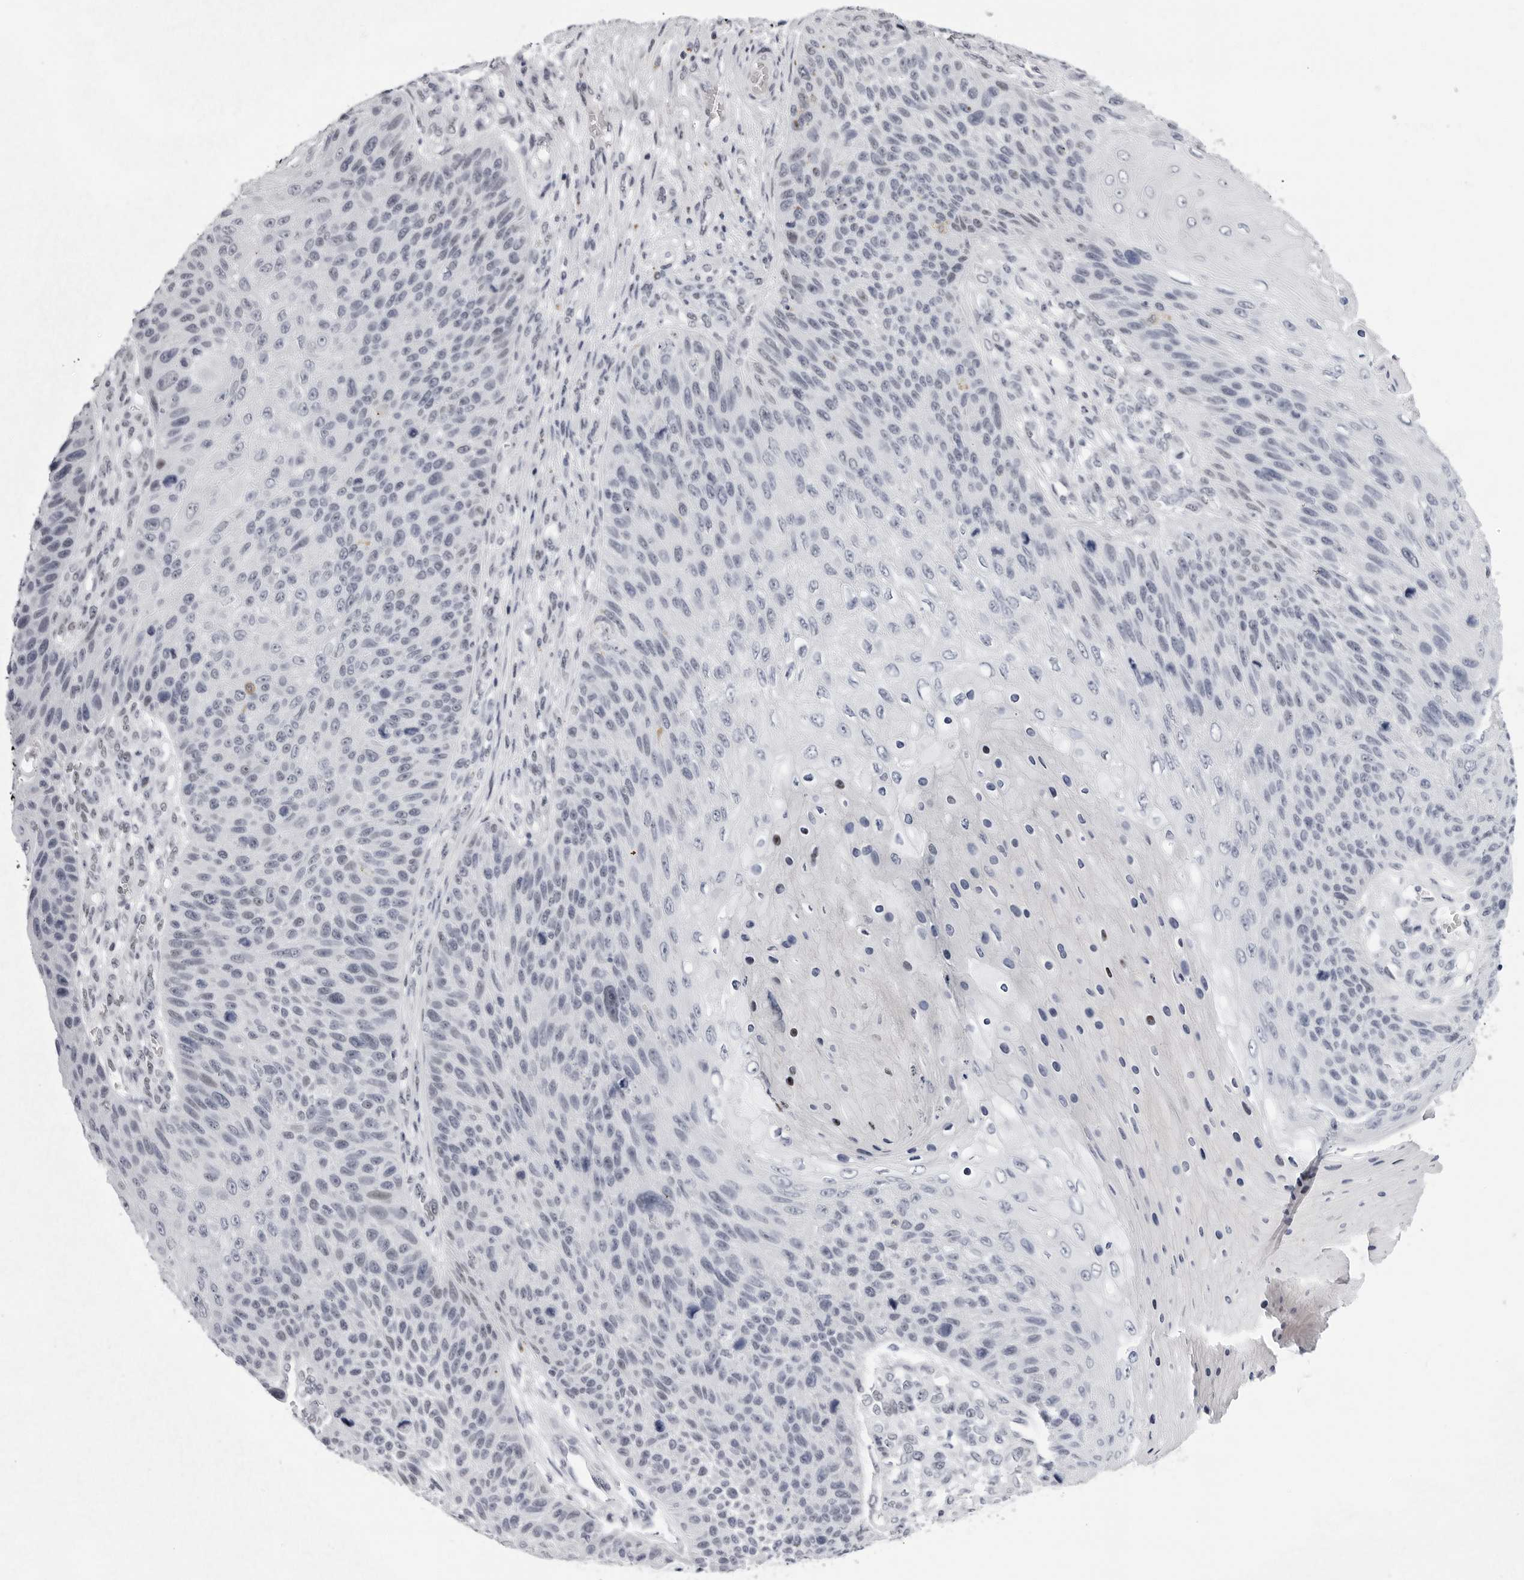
{"staining": {"intensity": "negative", "quantity": "none", "location": "none"}, "tissue": "skin cancer", "cell_type": "Tumor cells", "image_type": "cancer", "snomed": [{"axis": "morphology", "description": "Squamous cell carcinoma, NOS"}, {"axis": "topography", "description": "Skin"}], "caption": "Tumor cells show no significant protein expression in skin cancer.", "gene": "VEZF1", "patient": {"sex": "female", "age": 88}}